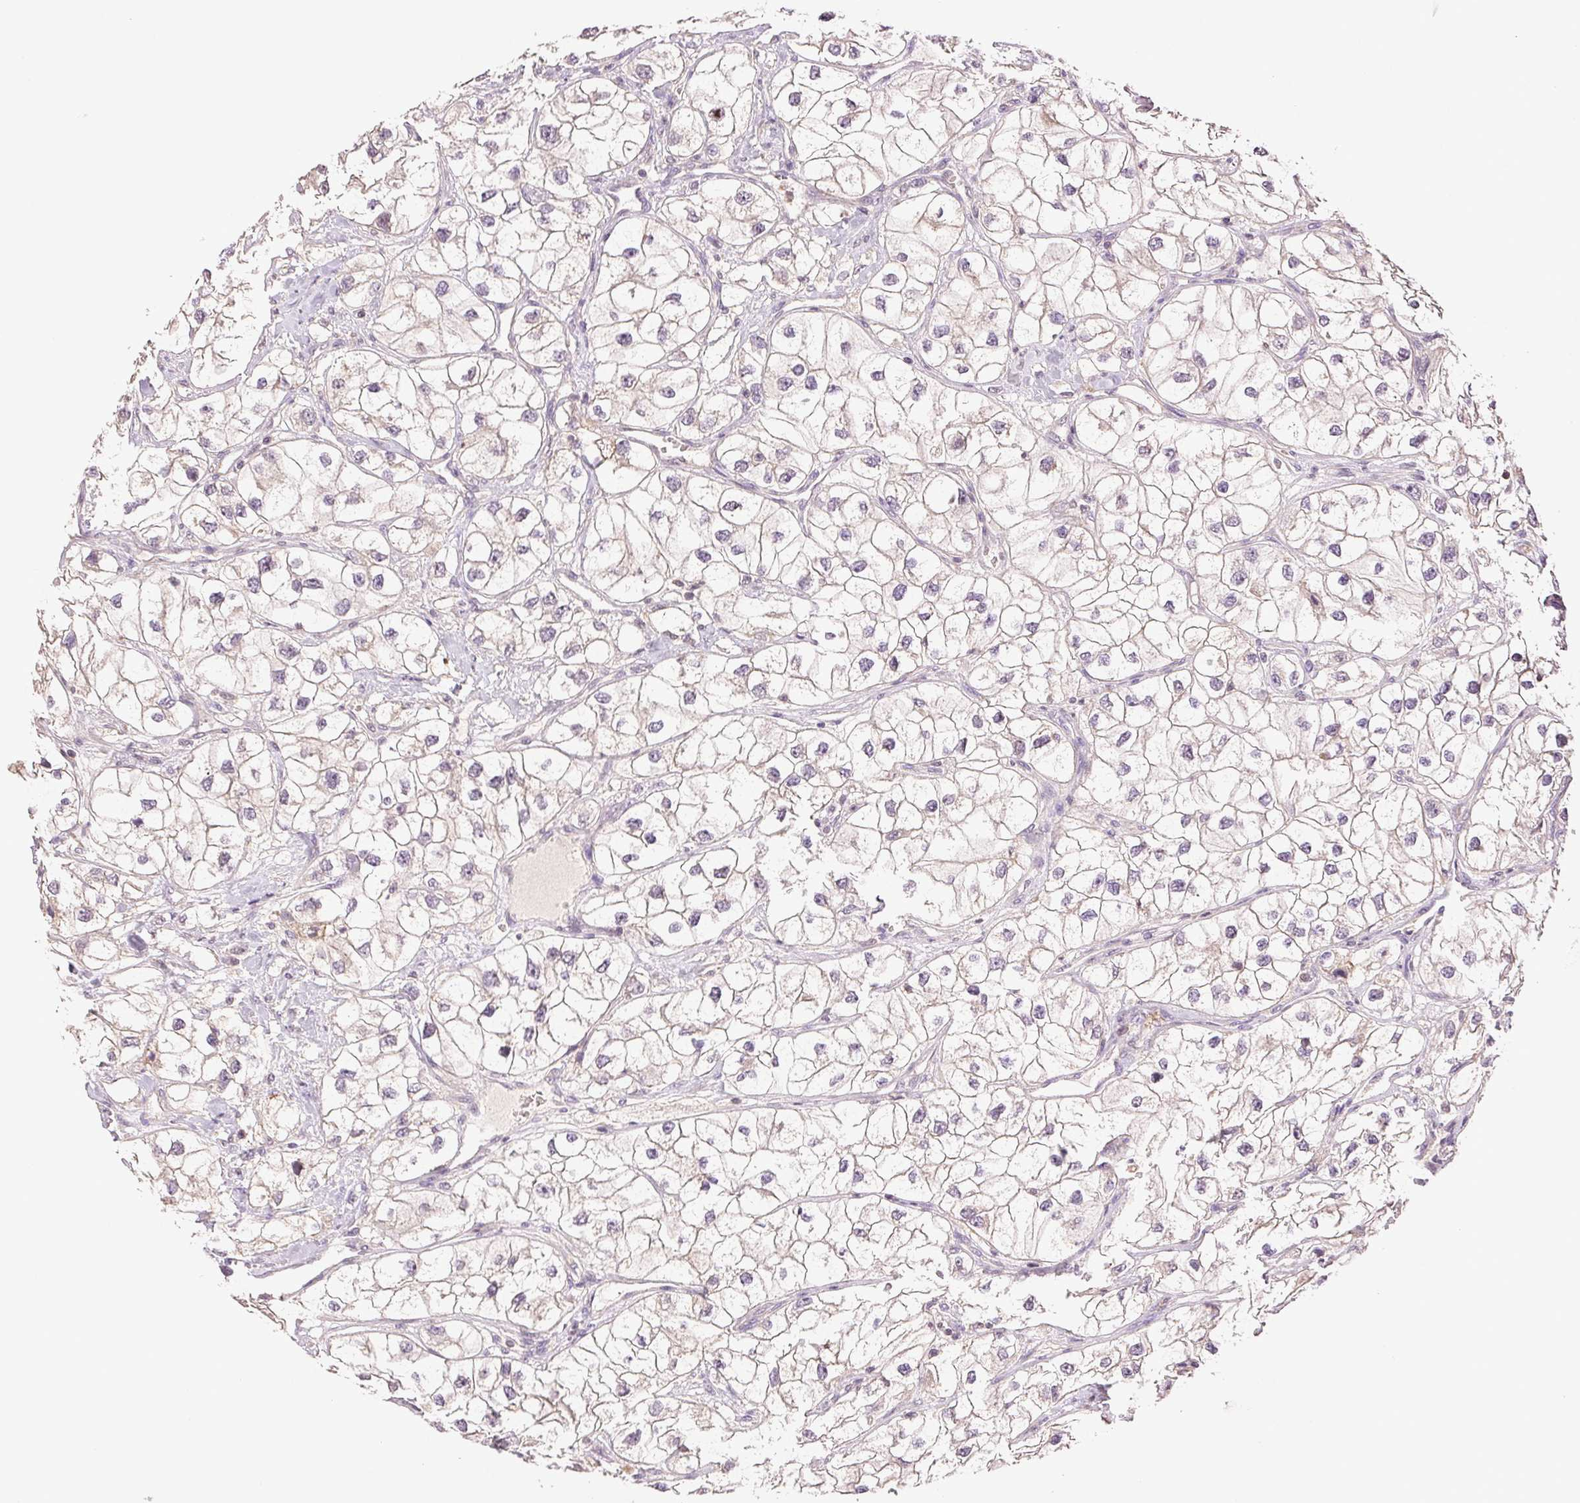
{"staining": {"intensity": "negative", "quantity": "none", "location": "none"}, "tissue": "renal cancer", "cell_type": "Tumor cells", "image_type": "cancer", "snomed": [{"axis": "morphology", "description": "Adenocarcinoma, NOS"}, {"axis": "topography", "description": "Kidney"}], "caption": "The image displays no staining of tumor cells in renal adenocarcinoma. Brightfield microscopy of immunohistochemistry (IHC) stained with DAB (brown) and hematoxylin (blue), captured at high magnification.", "gene": "TMEM253", "patient": {"sex": "male", "age": 59}}